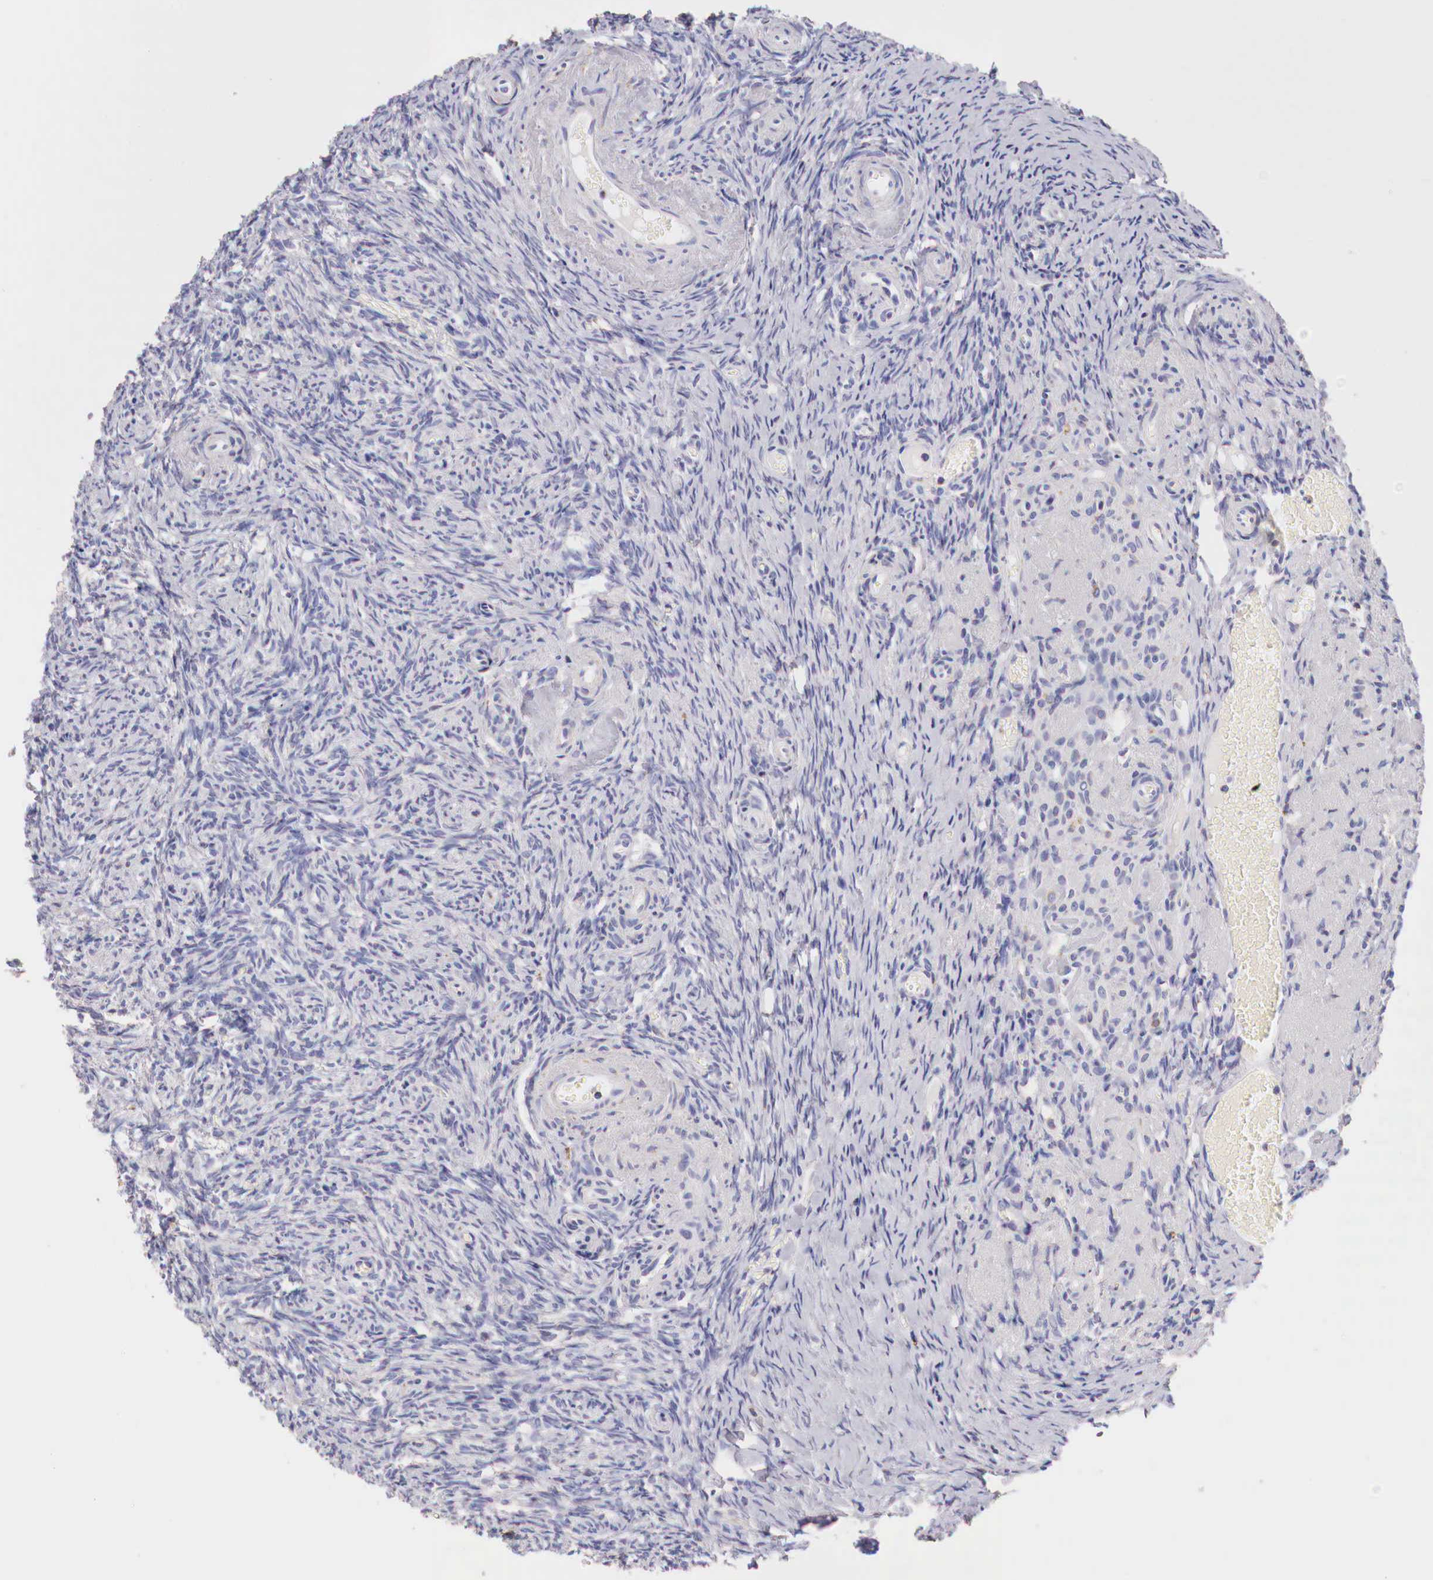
{"staining": {"intensity": "weak", "quantity": "<25%", "location": "cytoplasmic/membranous"}, "tissue": "ovary", "cell_type": "Ovarian stroma cells", "image_type": "normal", "snomed": [{"axis": "morphology", "description": "Normal tissue, NOS"}, {"axis": "topography", "description": "Ovary"}], "caption": "This is a image of immunohistochemistry staining of unremarkable ovary, which shows no positivity in ovarian stroma cells.", "gene": "IDH3G", "patient": {"sex": "female", "age": 63}}